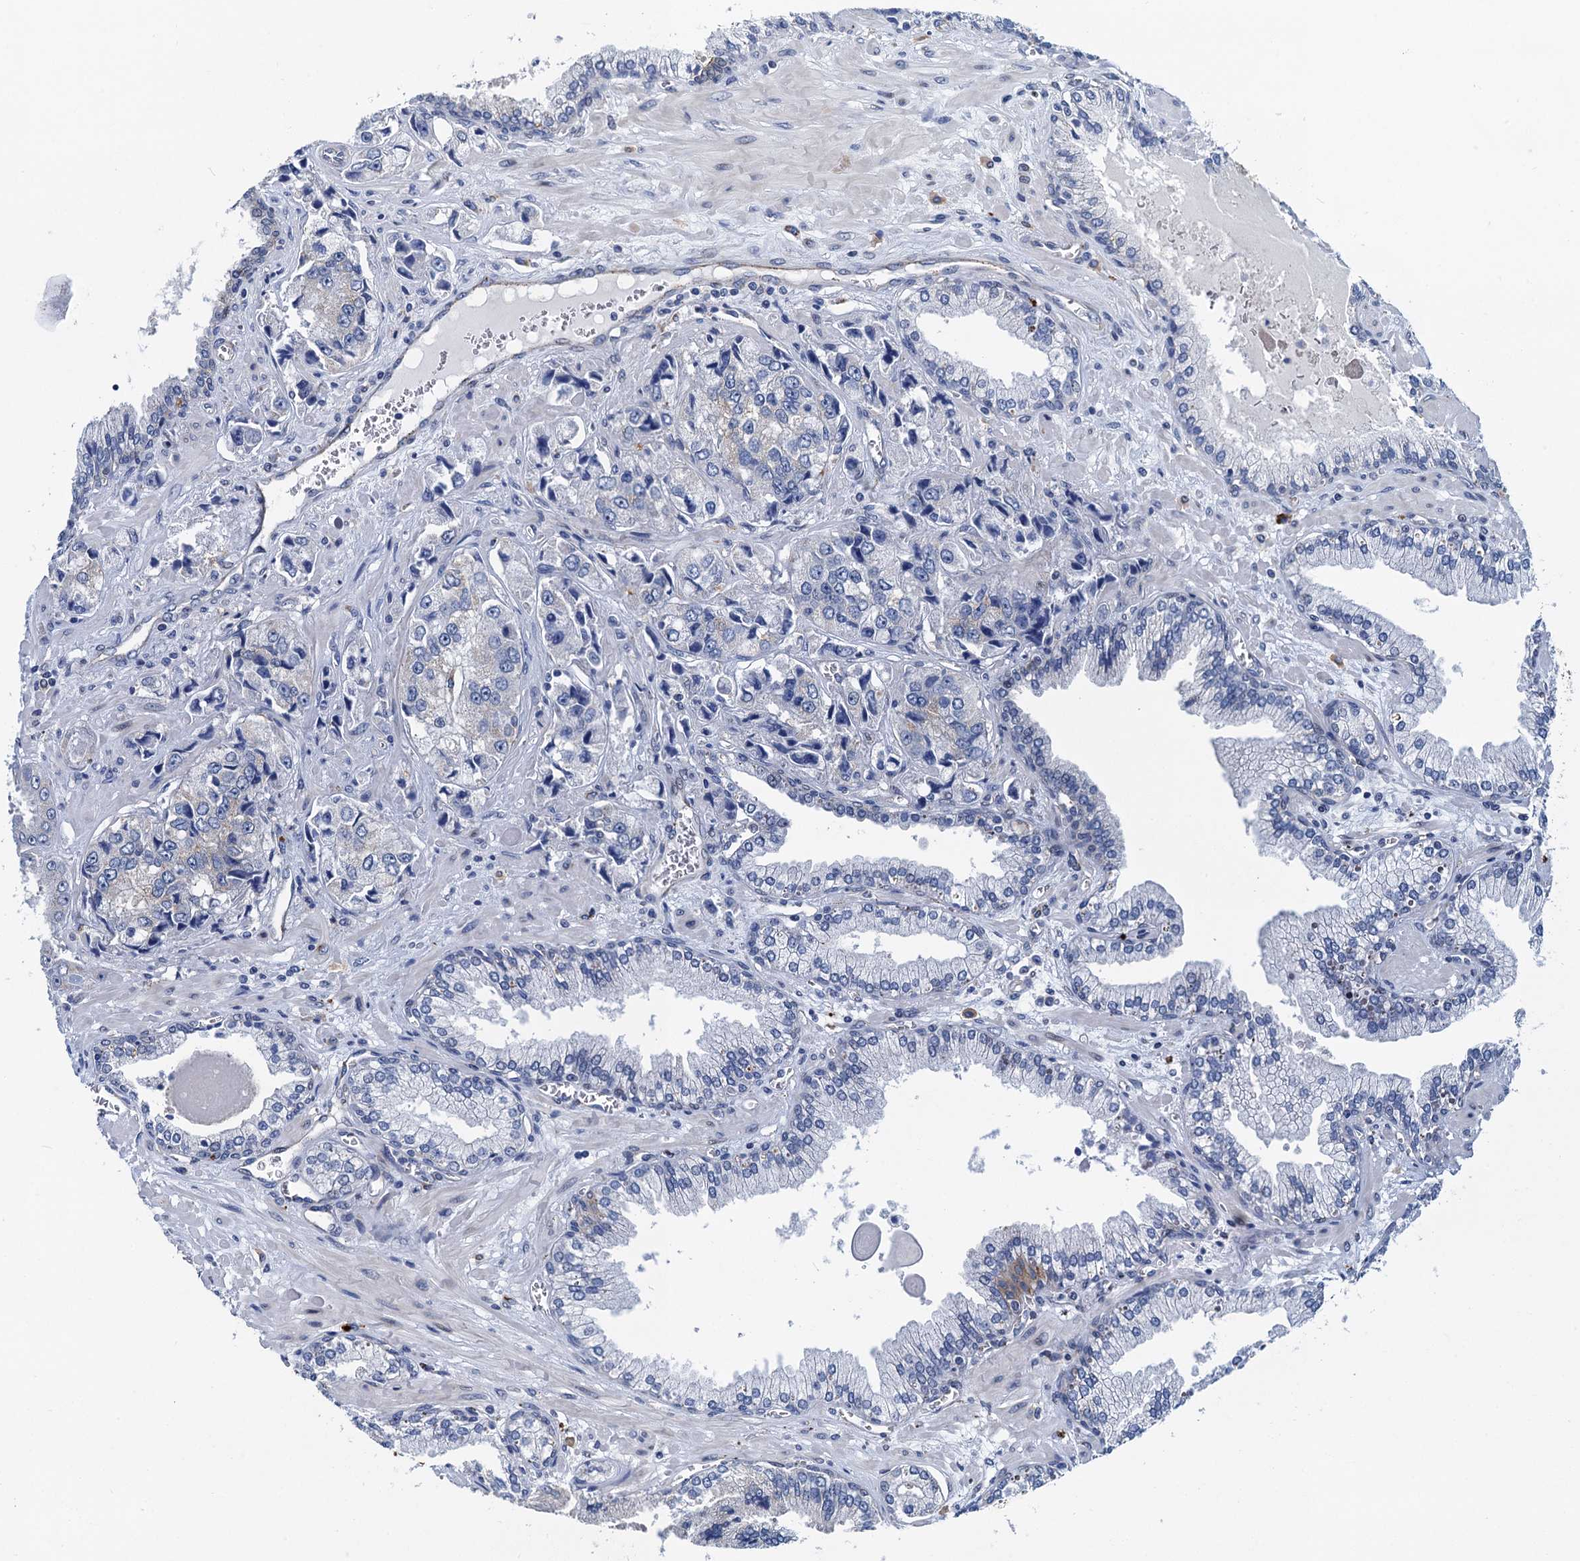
{"staining": {"intensity": "negative", "quantity": "none", "location": "none"}, "tissue": "prostate cancer", "cell_type": "Tumor cells", "image_type": "cancer", "snomed": [{"axis": "morphology", "description": "Adenocarcinoma, High grade"}, {"axis": "topography", "description": "Prostate"}], "caption": "Prostate cancer was stained to show a protein in brown. There is no significant staining in tumor cells.", "gene": "NBEA", "patient": {"sex": "male", "age": 74}}